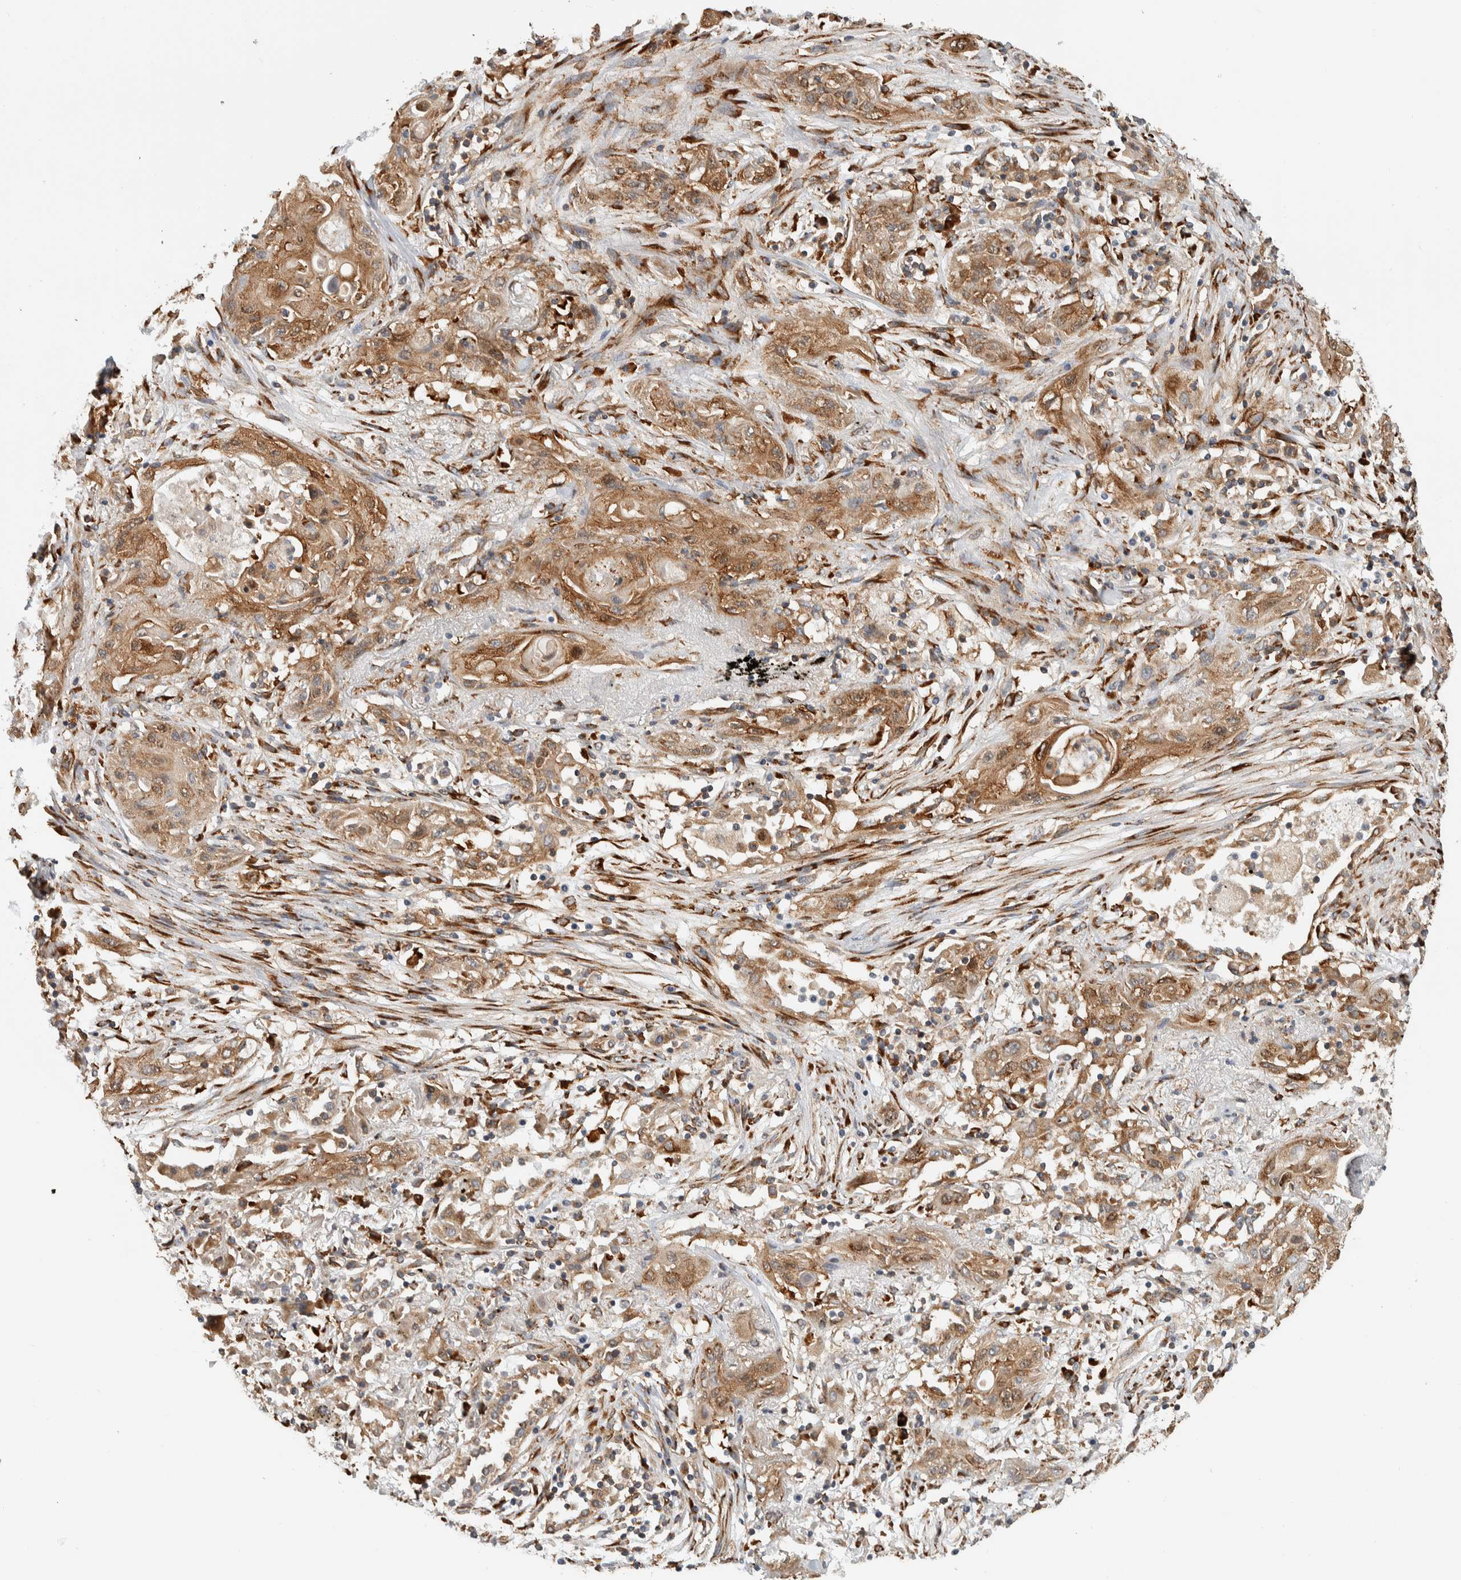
{"staining": {"intensity": "moderate", "quantity": ">75%", "location": "cytoplasmic/membranous"}, "tissue": "lung cancer", "cell_type": "Tumor cells", "image_type": "cancer", "snomed": [{"axis": "morphology", "description": "Squamous cell carcinoma, NOS"}, {"axis": "topography", "description": "Lung"}], "caption": "A histopathology image showing moderate cytoplasmic/membranous positivity in approximately >75% of tumor cells in lung cancer (squamous cell carcinoma), as visualized by brown immunohistochemical staining.", "gene": "EIF3H", "patient": {"sex": "female", "age": 47}}